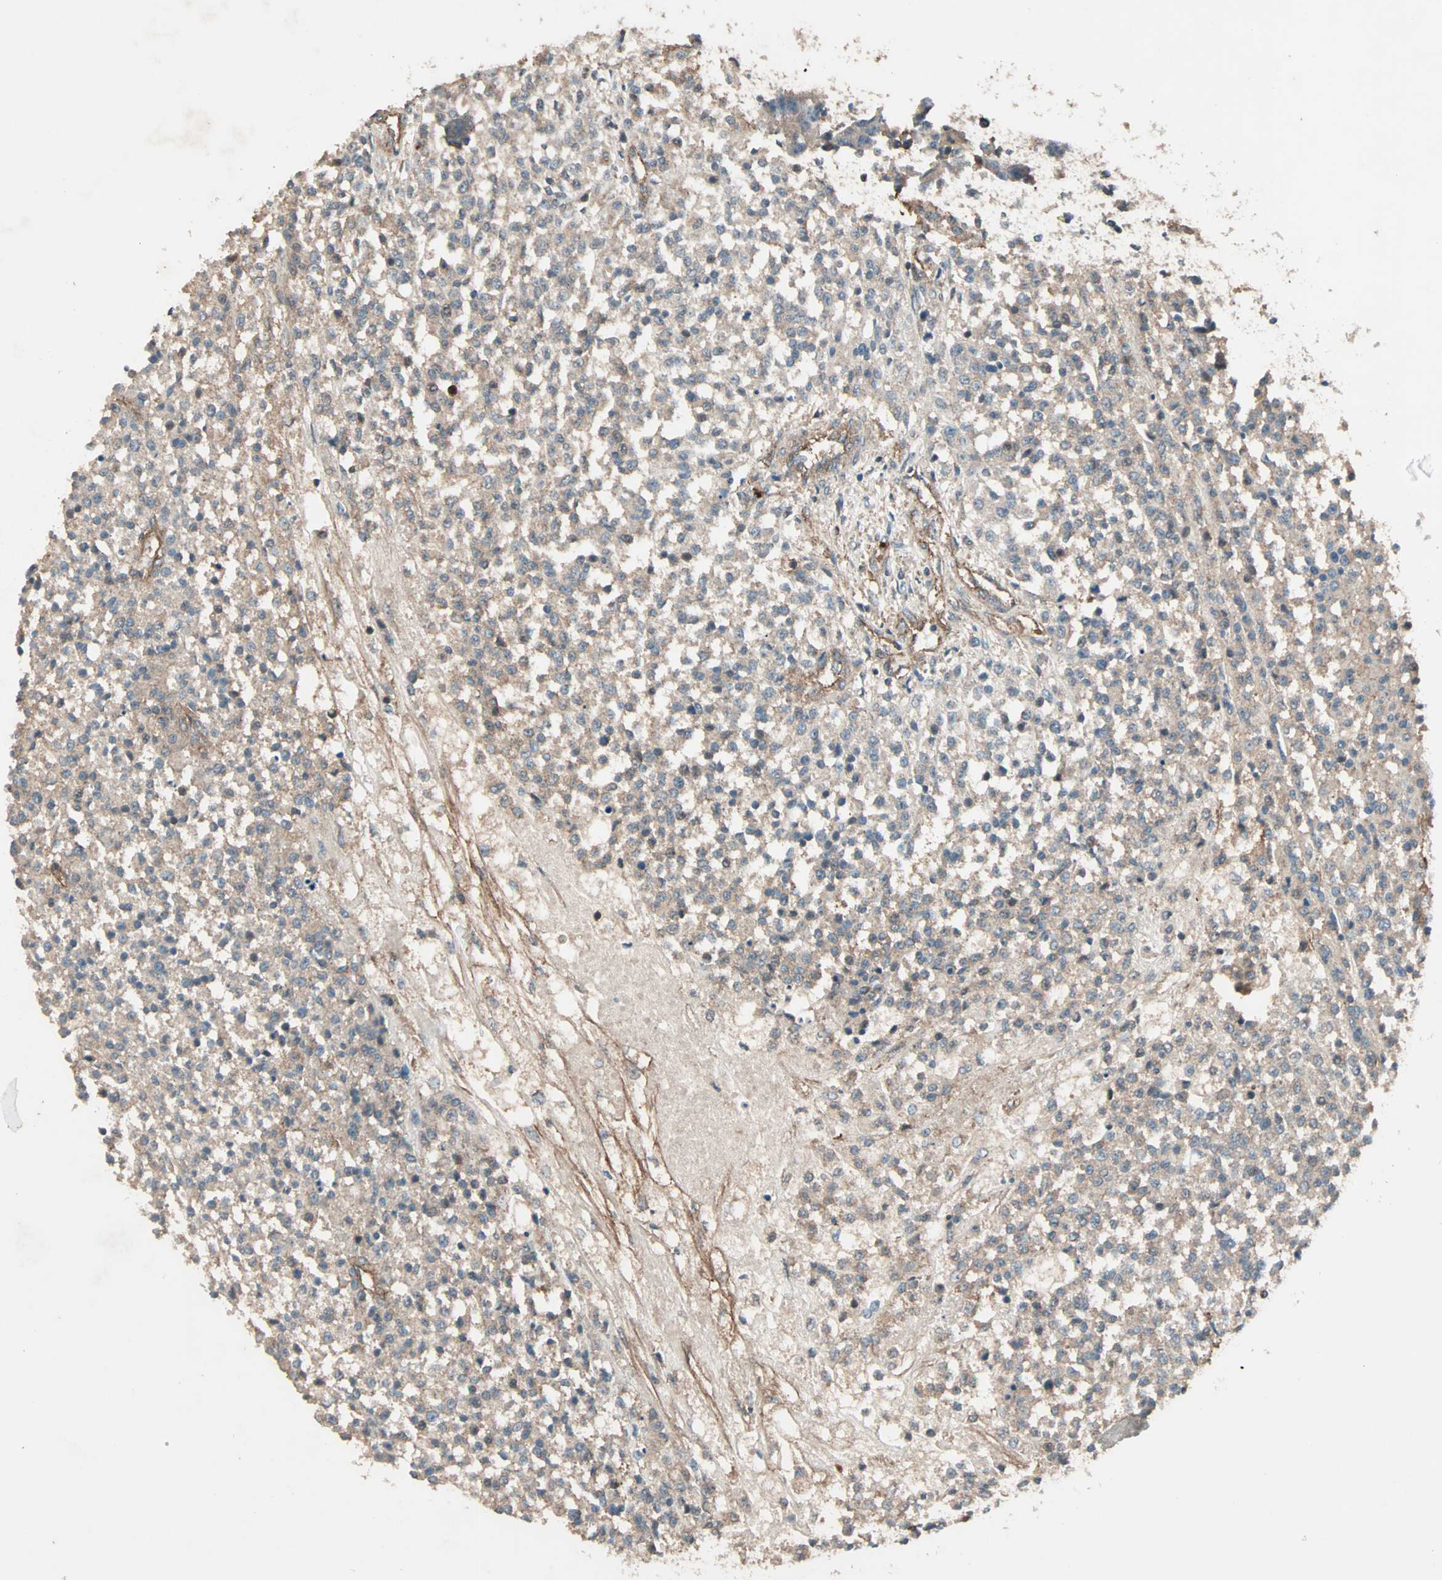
{"staining": {"intensity": "weak", "quantity": ">75%", "location": "cytoplasmic/membranous"}, "tissue": "testis cancer", "cell_type": "Tumor cells", "image_type": "cancer", "snomed": [{"axis": "morphology", "description": "Seminoma, NOS"}, {"axis": "topography", "description": "Testis"}], "caption": "An IHC image of tumor tissue is shown. Protein staining in brown highlights weak cytoplasmic/membranous positivity in testis cancer (seminoma) within tumor cells. The protein is stained brown, and the nuclei are stained in blue (DAB IHC with brightfield microscopy, high magnification).", "gene": "GCK", "patient": {"sex": "male", "age": 59}}